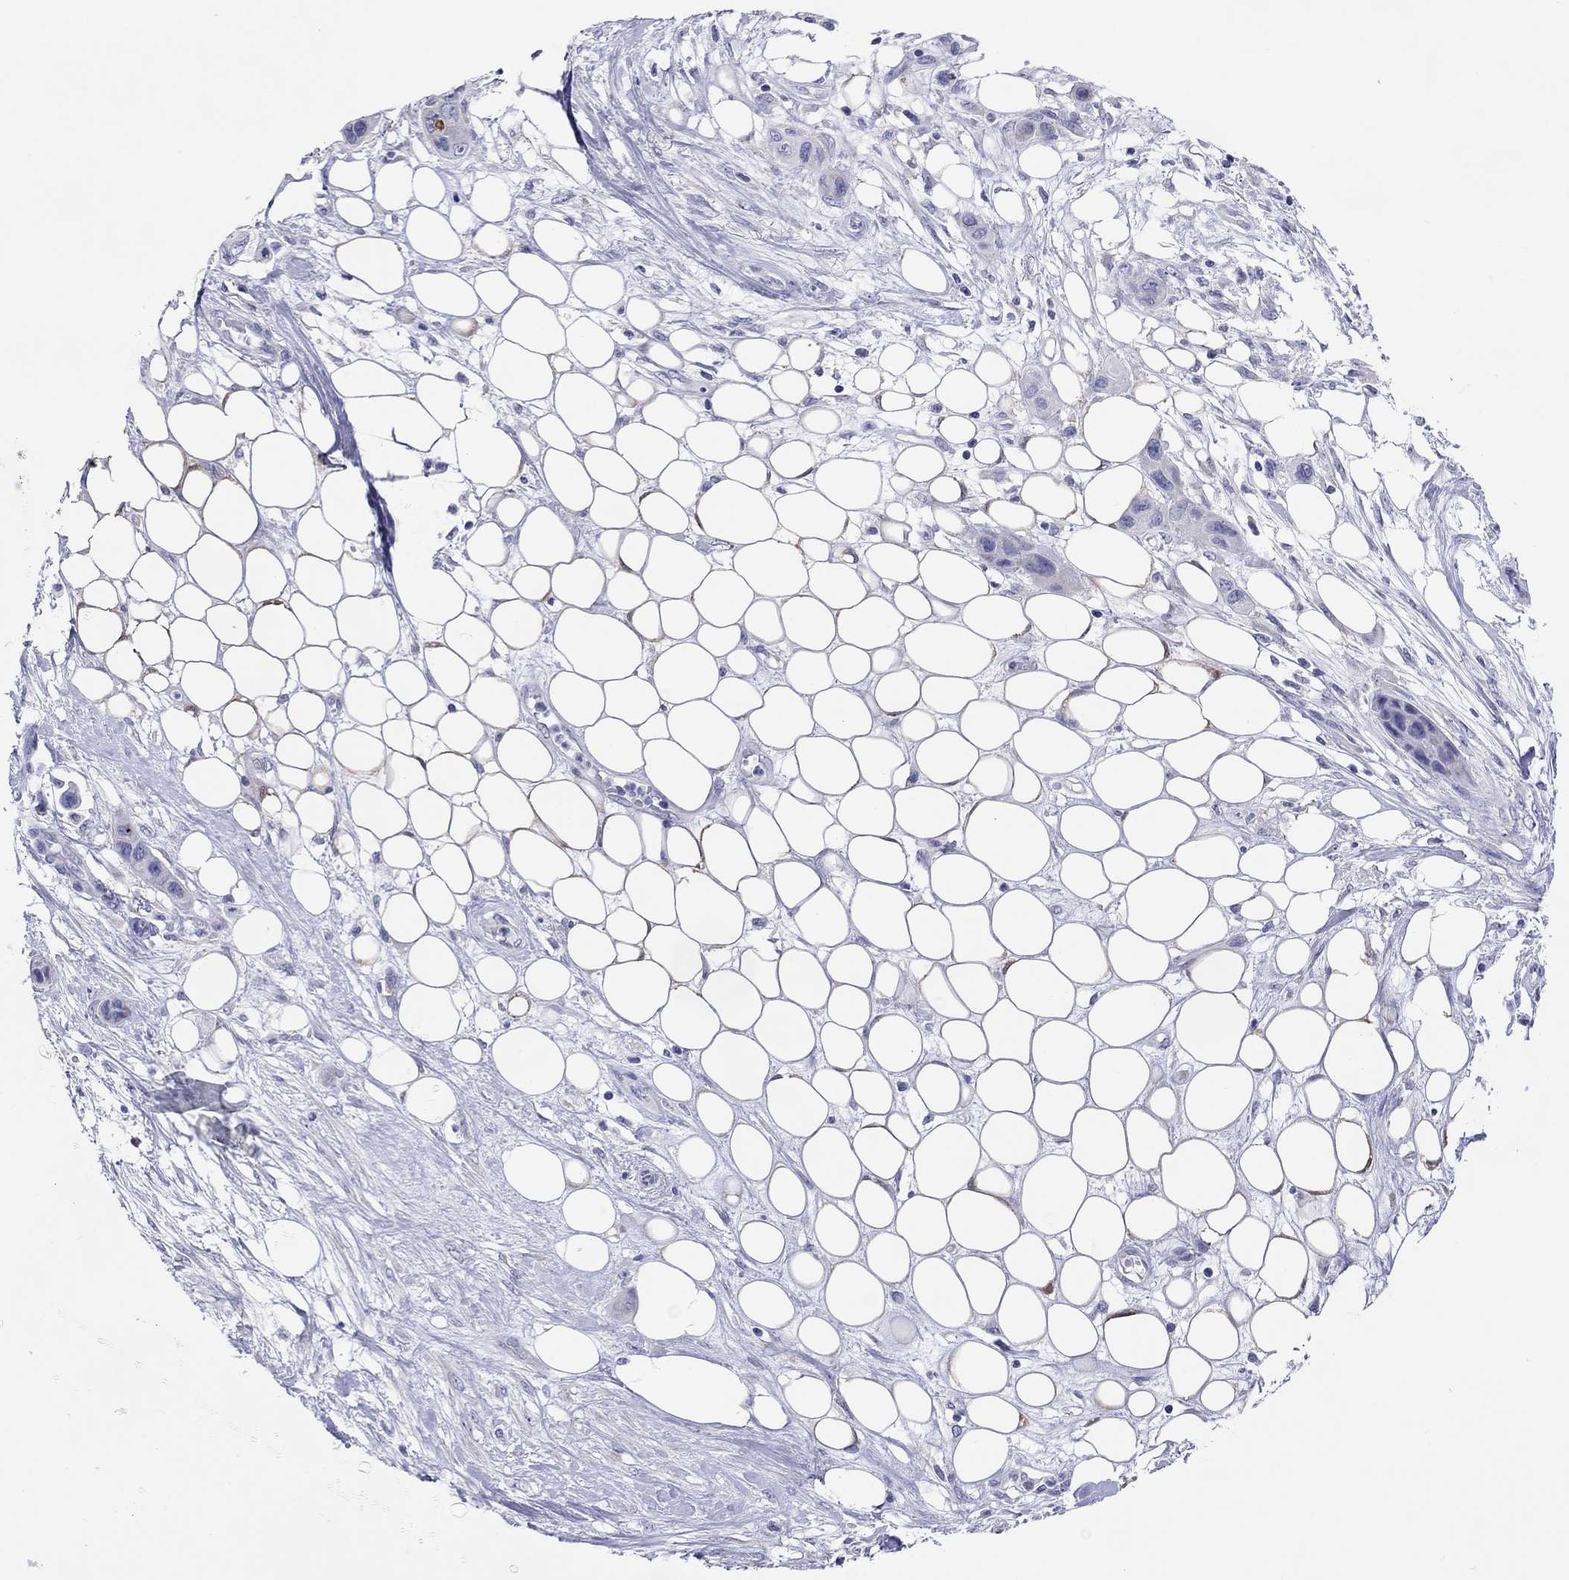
{"staining": {"intensity": "negative", "quantity": "none", "location": "none"}, "tissue": "skin cancer", "cell_type": "Tumor cells", "image_type": "cancer", "snomed": [{"axis": "morphology", "description": "Squamous cell carcinoma, NOS"}, {"axis": "topography", "description": "Skin"}], "caption": "Immunohistochemical staining of human skin cancer (squamous cell carcinoma) demonstrates no significant positivity in tumor cells.", "gene": "COL9A1", "patient": {"sex": "male", "age": 79}}